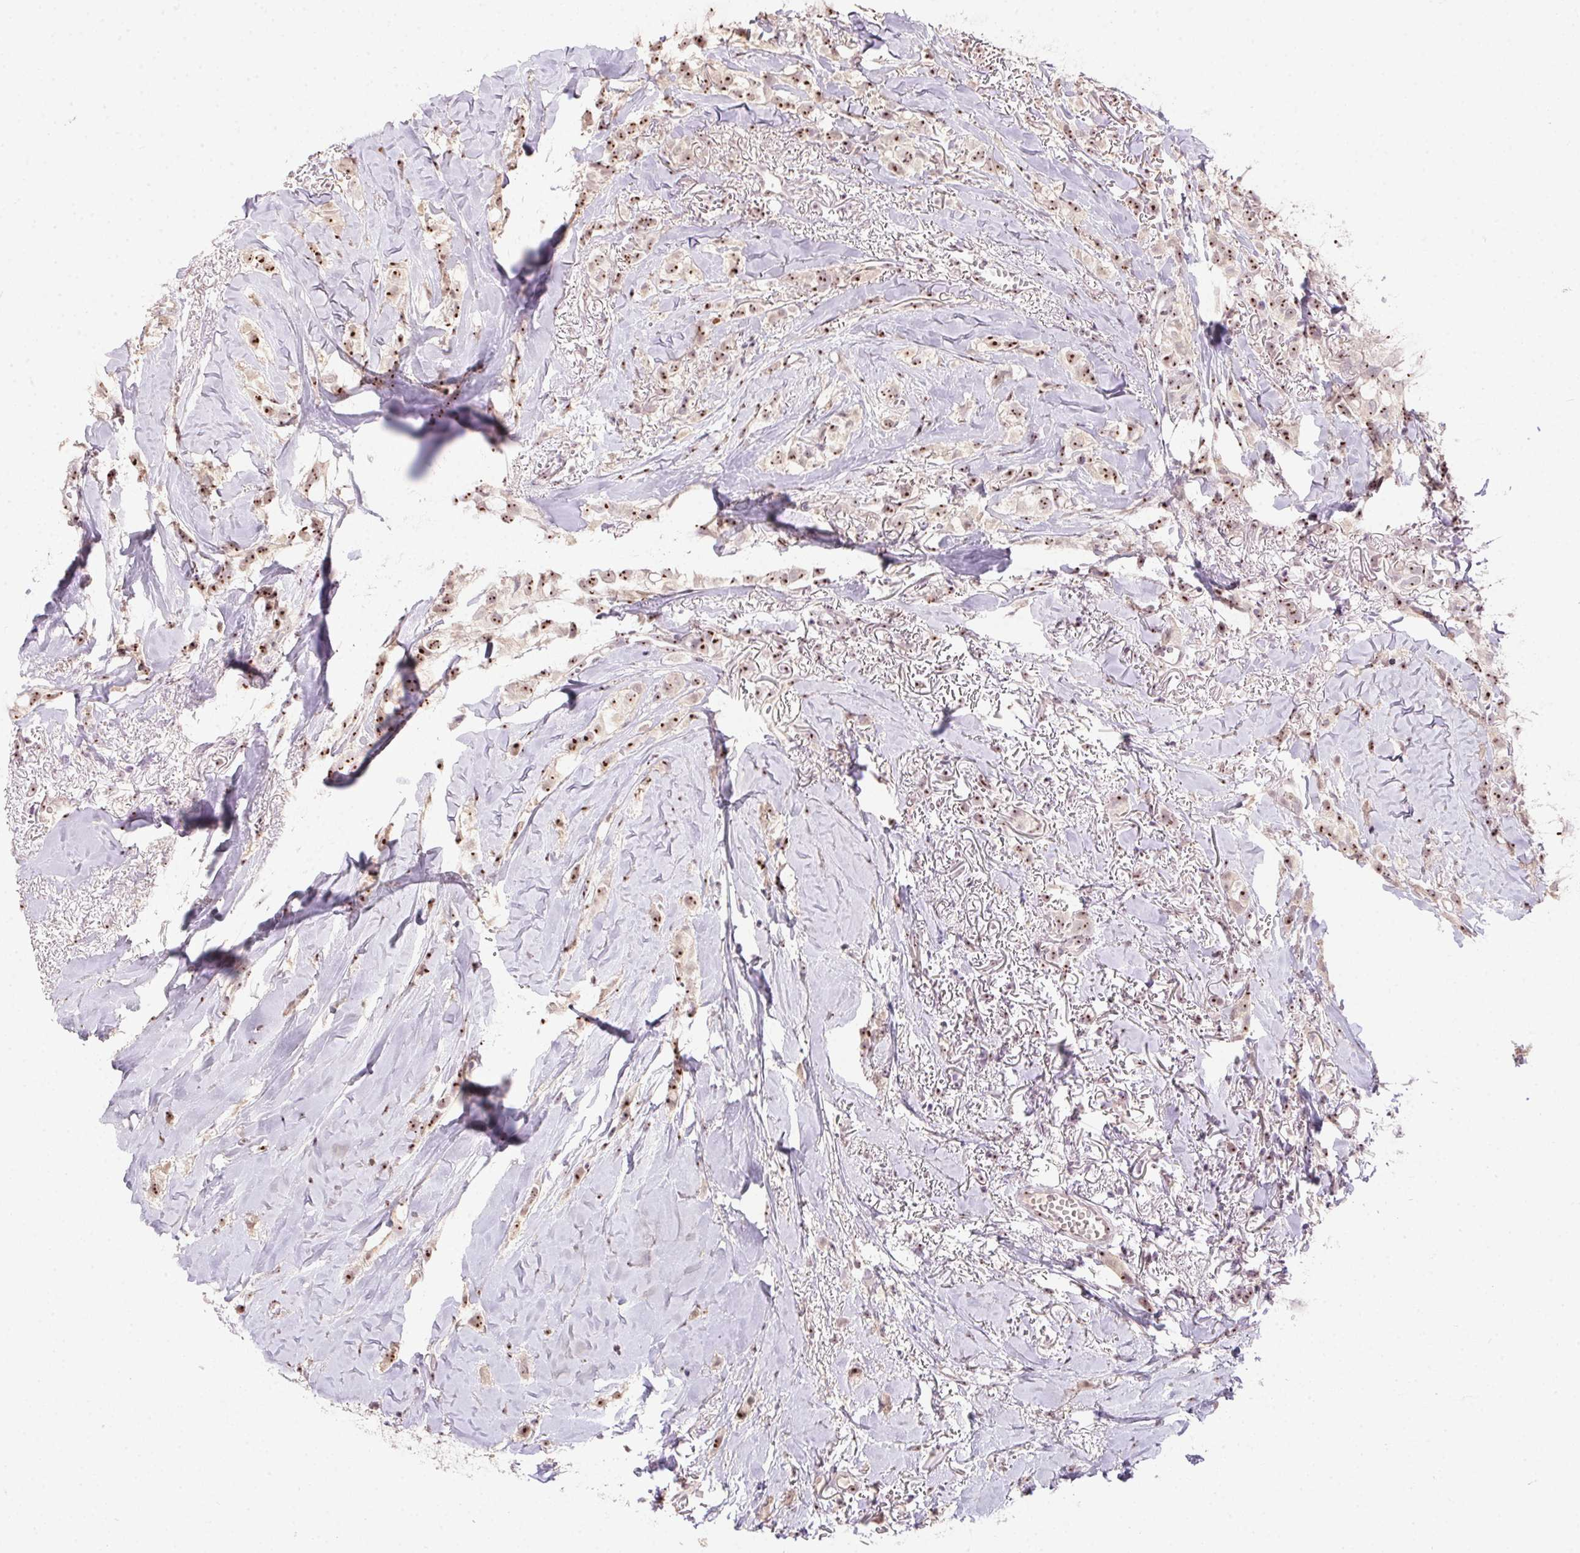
{"staining": {"intensity": "moderate", "quantity": ">75%", "location": "nuclear"}, "tissue": "breast cancer", "cell_type": "Tumor cells", "image_type": "cancer", "snomed": [{"axis": "morphology", "description": "Duct carcinoma"}, {"axis": "topography", "description": "Breast"}], "caption": "Protein analysis of breast cancer (infiltrating ductal carcinoma) tissue demonstrates moderate nuclear positivity in approximately >75% of tumor cells. Immunohistochemistry stains the protein of interest in brown and the nuclei are stained blue.", "gene": "BATF2", "patient": {"sex": "female", "age": 85}}